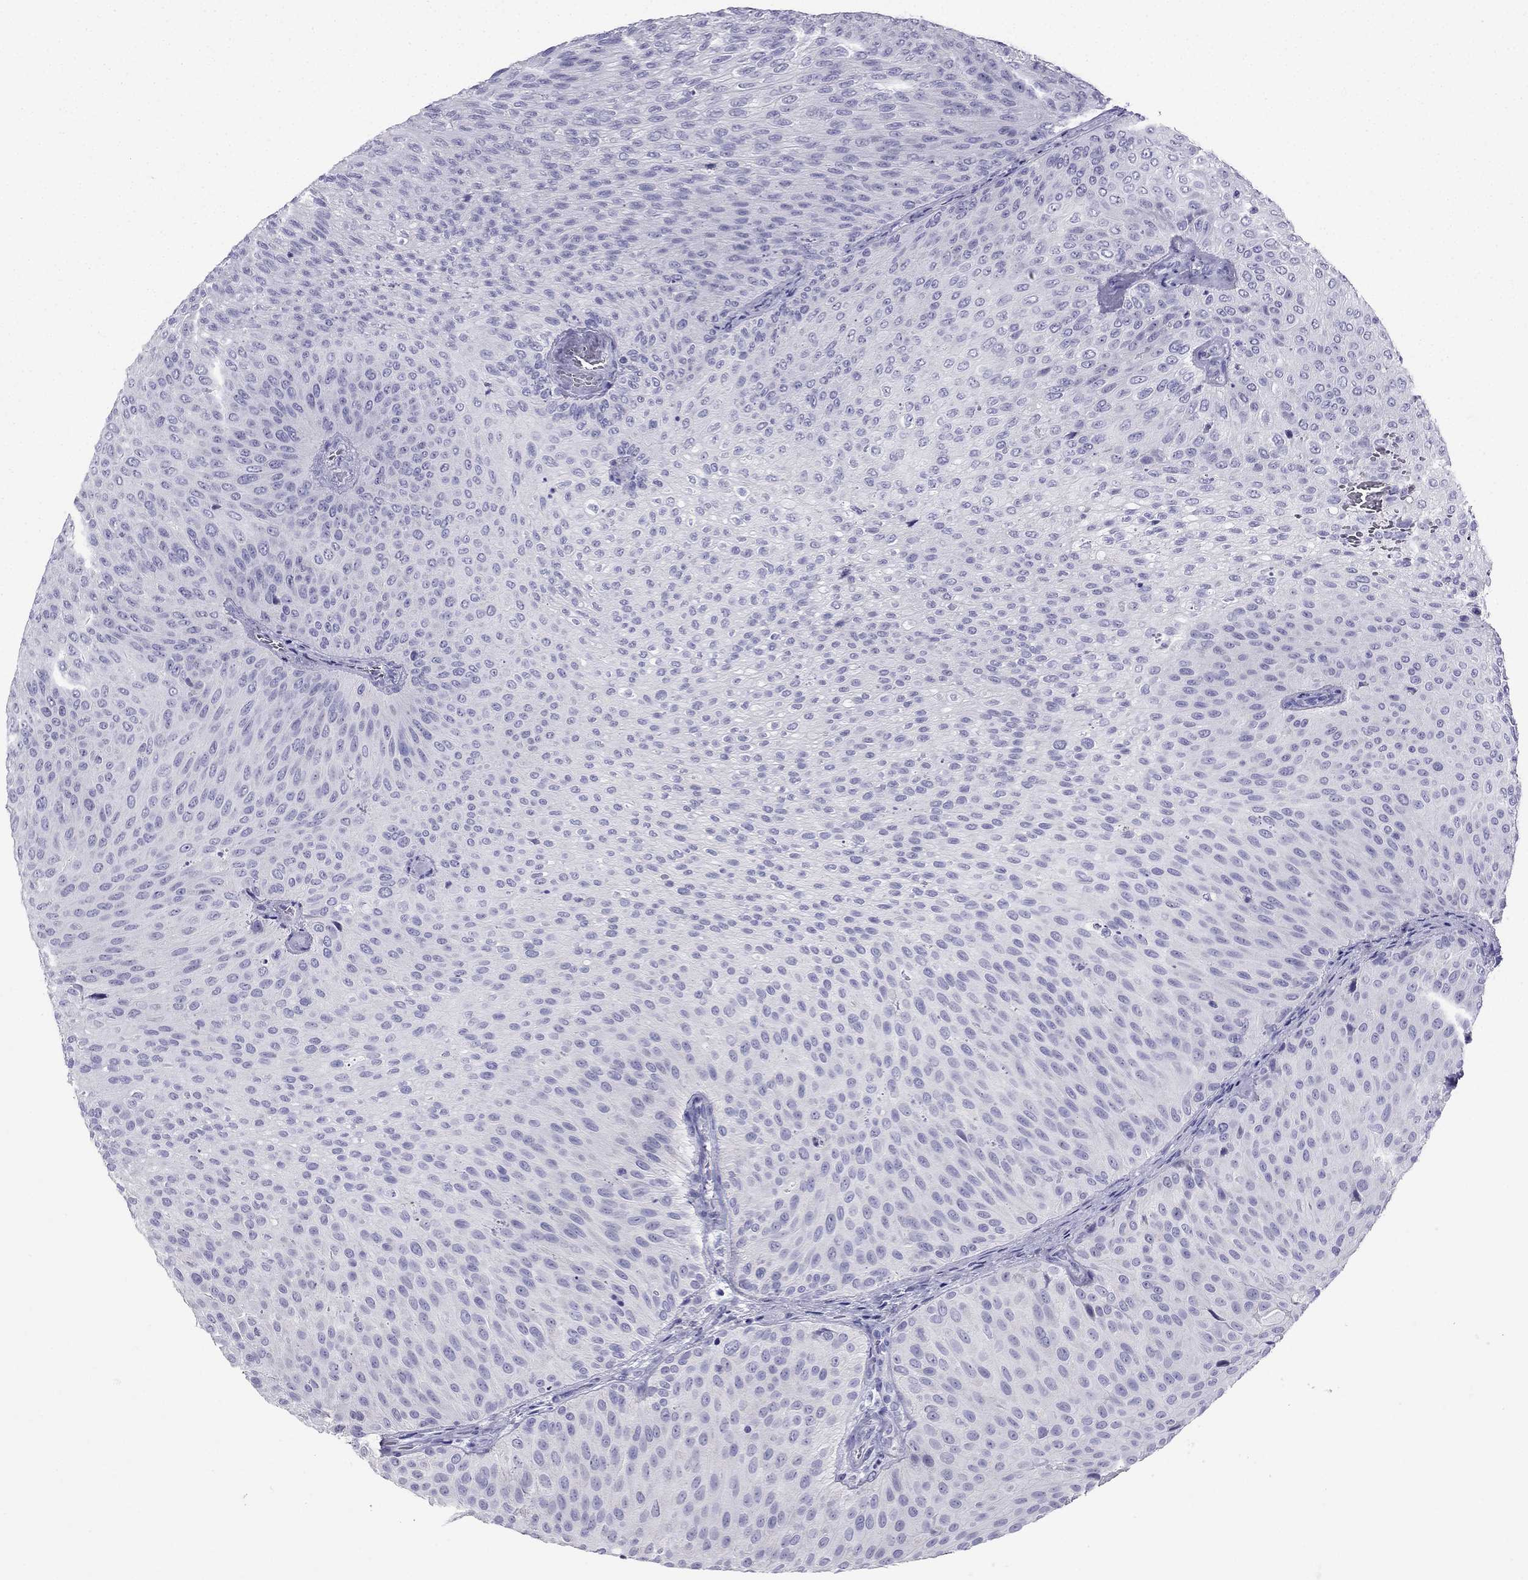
{"staining": {"intensity": "negative", "quantity": "none", "location": "none"}, "tissue": "urothelial cancer", "cell_type": "Tumor cells", "image_type": "cancer", "snomed": [{"axis": "morphology", "description": "Urothelial carcinoma, Low grade"}, {"axis": "topography", "description": "Urinary bladder"}], "caption": "IHC of human urothelial cancer demonstrates no staining in tumor cells. (Brightfield microscopy of DAB immunohistochemistry (IHC) at high magnification).", "gene": "NPTX1", "patient": {"sex": "male", "age": 78}}